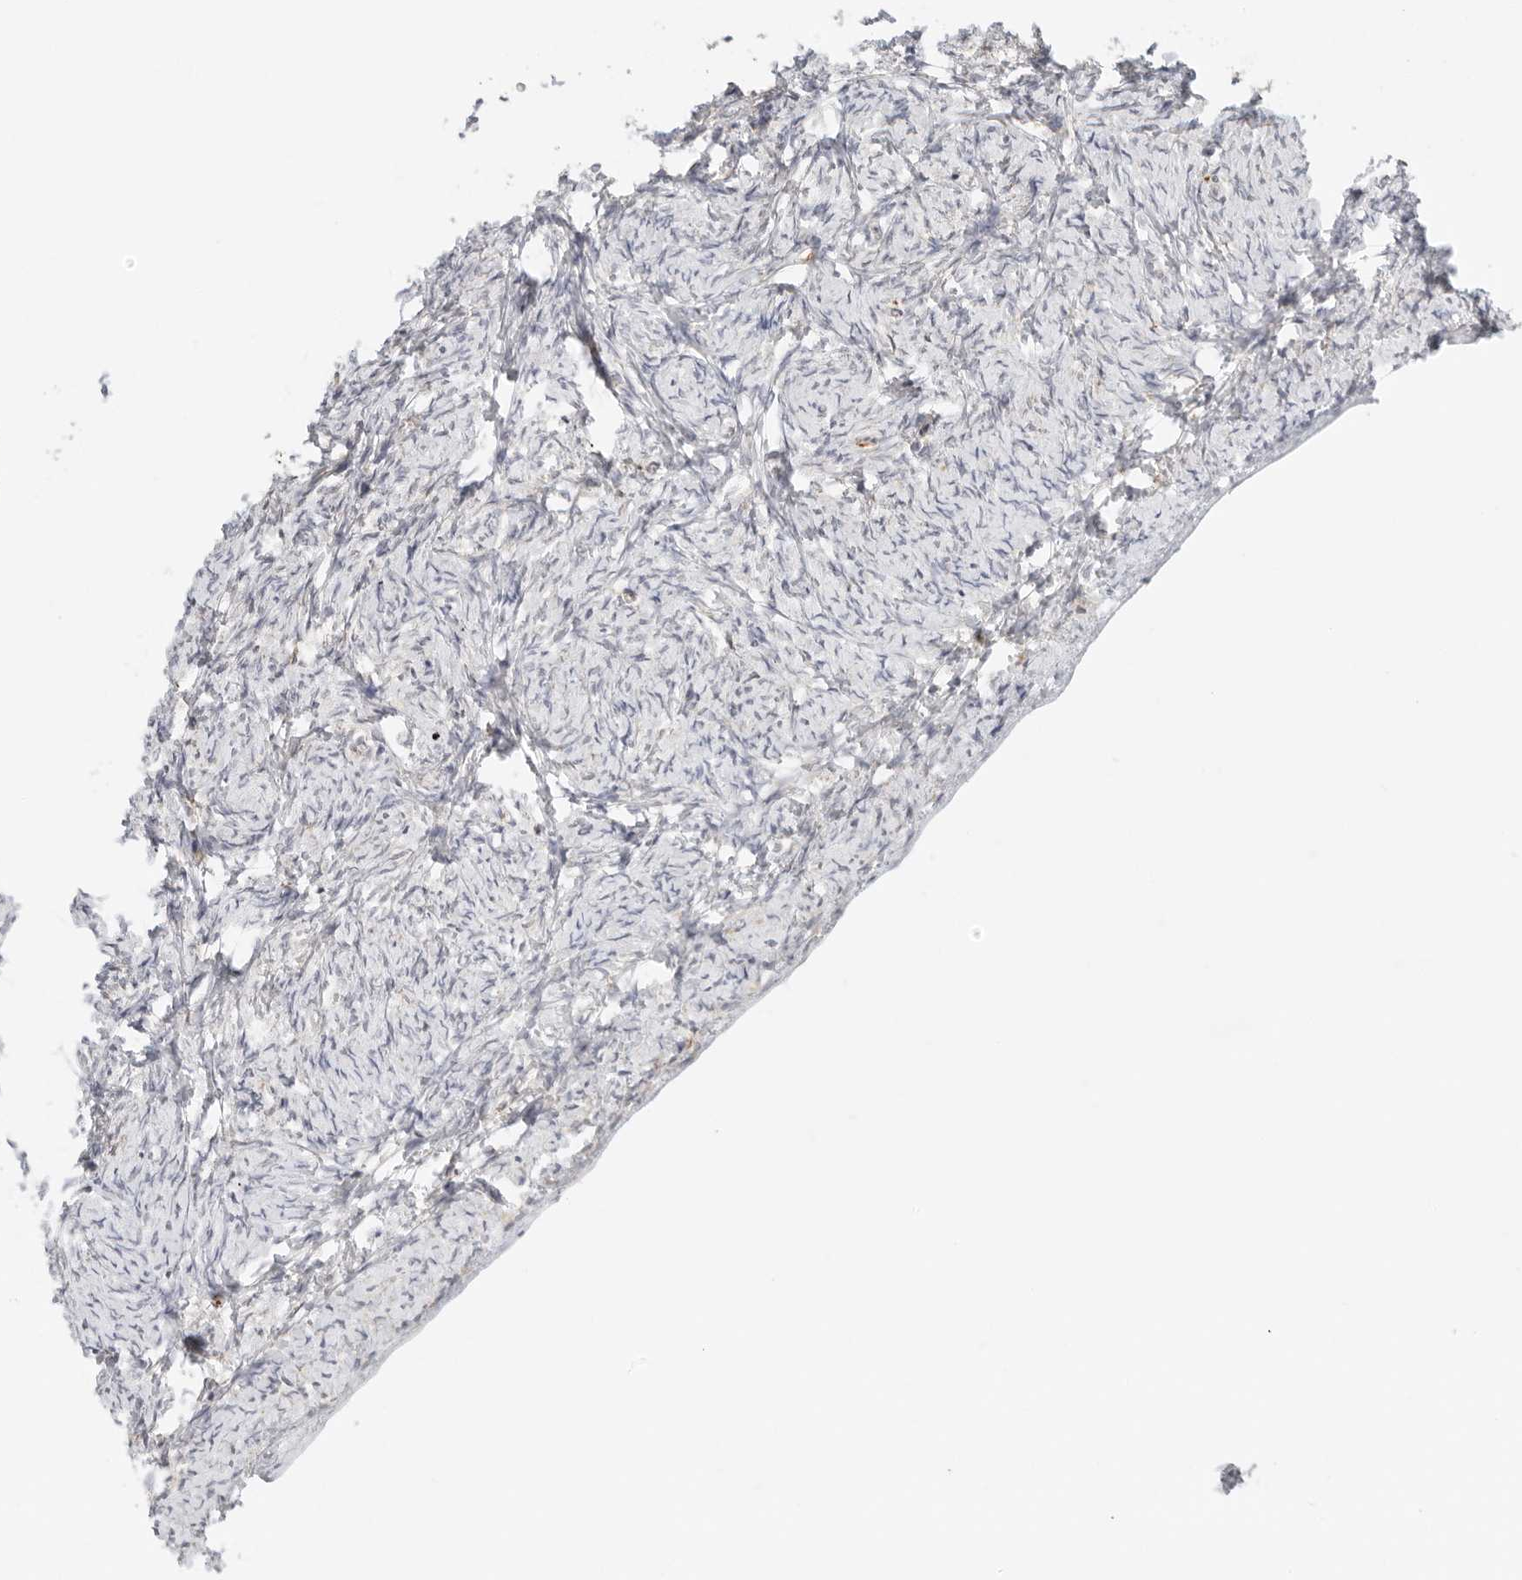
{"staining": {"intensity": "negative", "quantity": "none", "location": "none"}, "tissue": "ovary", "cell_type": "Ovarian stroma cells", "image_type": "normal", "snomed": [{"axis": "morphology", "description": "Normal tissue, NOS"}, {"axis": "topography", "description": "Ovary"}], "caption": "Ovarian stroma cells show no significant protein staining in benign ovary. (DAB immunohistochemistry (IHC), high magnification).", "gene": "RC3H1", "patient": {"sex": "female", "age": 34}}